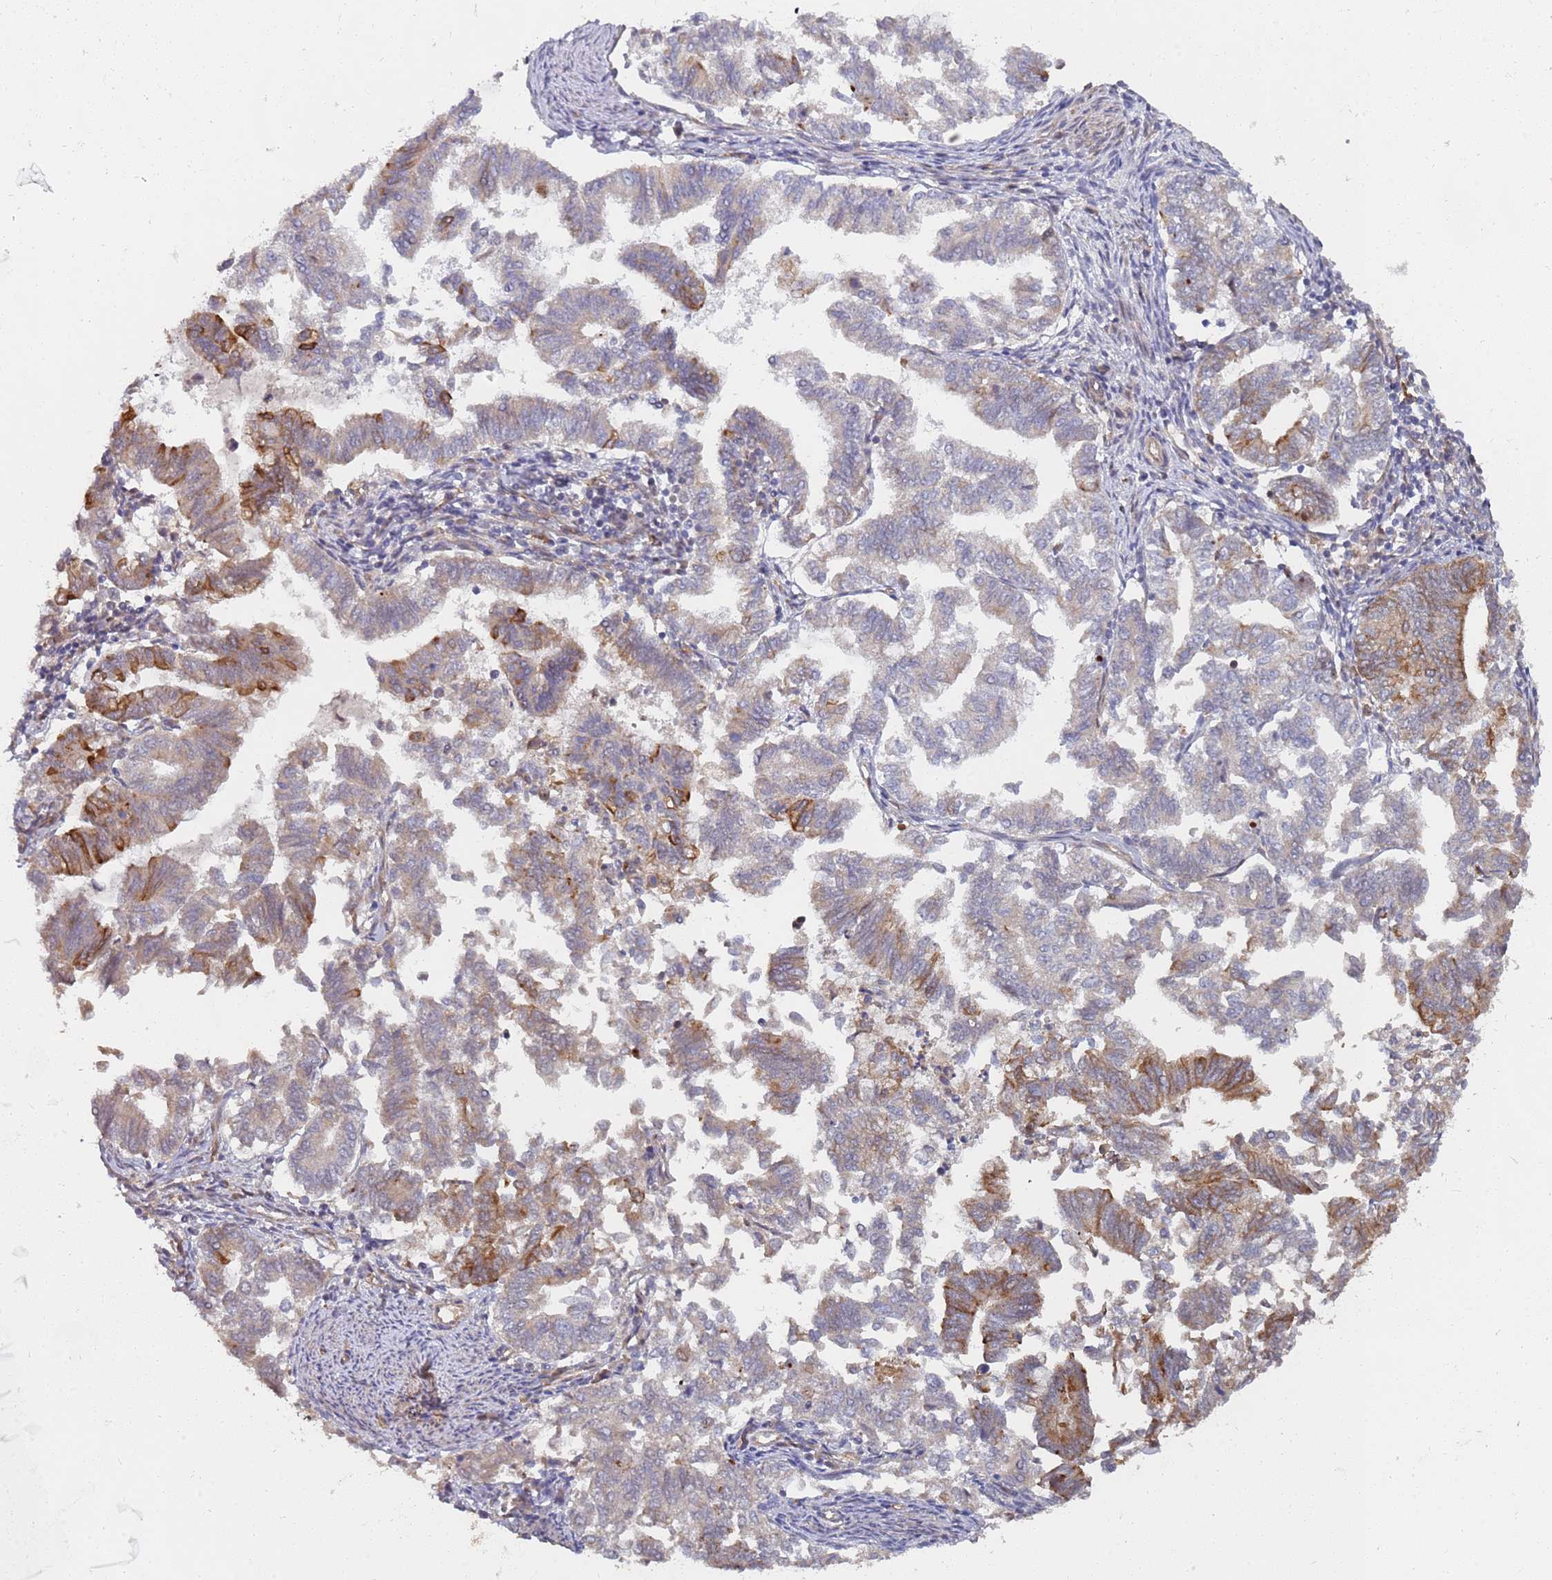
{"staining": {"intensity": "moderate", "quantity": "<25%", "location": "cytoplasmic/membranous"}, "tissue": "endometrial cancer", "cell_type": "Tumor cells", "image_type": "cancer", "snomed": [{"axis": "morphology", "description": "Adenocarcinoma, NOS"}, {"axis": "topography", "description": "Endometrium"}], "caption": "Protein staining by IHC reveals moderate cytoplasmic/membranous positivity in approximately <25% of tumor cells in endometrial cancer (adenocarcinoma).", "gene": "ABCB6", "patient": {"sex": "female", "age": 79}}